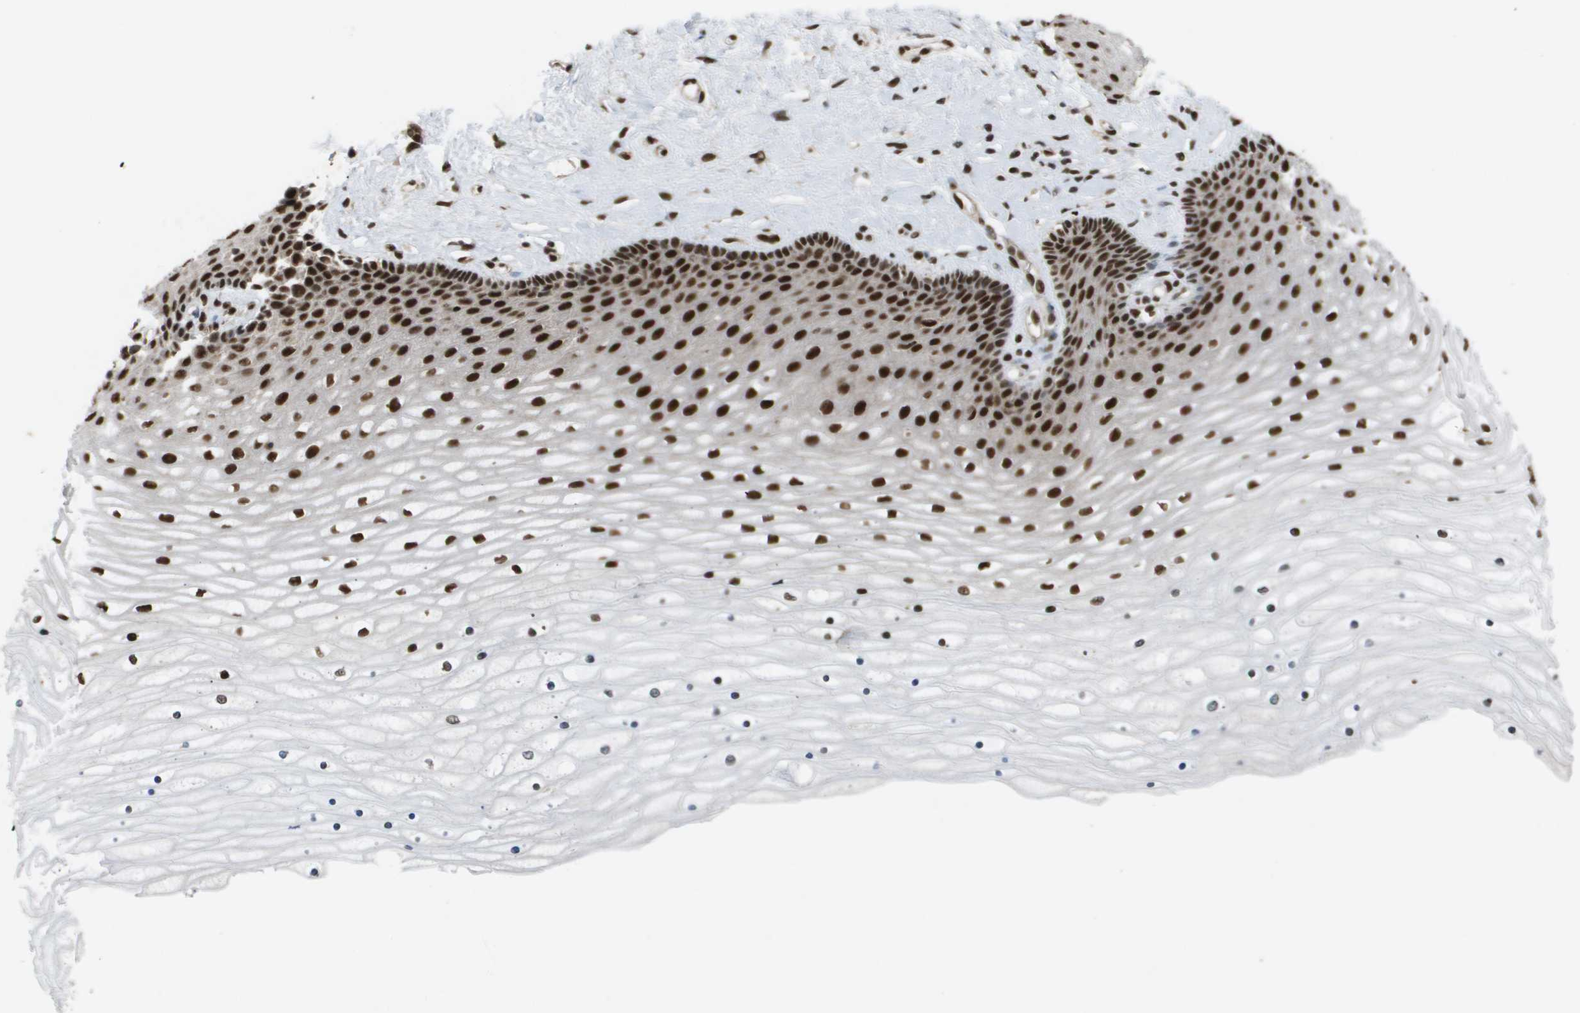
{"staining": {"intensity": "strong", "quantity": ">75%", "location": "nuclear"}, "tissue": "cervix", "cell_type": "Glandular cells", "image_type": "normal", "snomed": [{"axis": "morphology", "description": "Normal tissue, NOS"}, {"axis": "topography", "description": "Cervix"}], "caption": "Cervix stained with IHC shows strong nuclear expression in approximately >75% of glandular cells. (IHC, brightfield microscopy, high magnification).", "gene": "CDT1", "patient": {"sex": "female", "age": 39}}